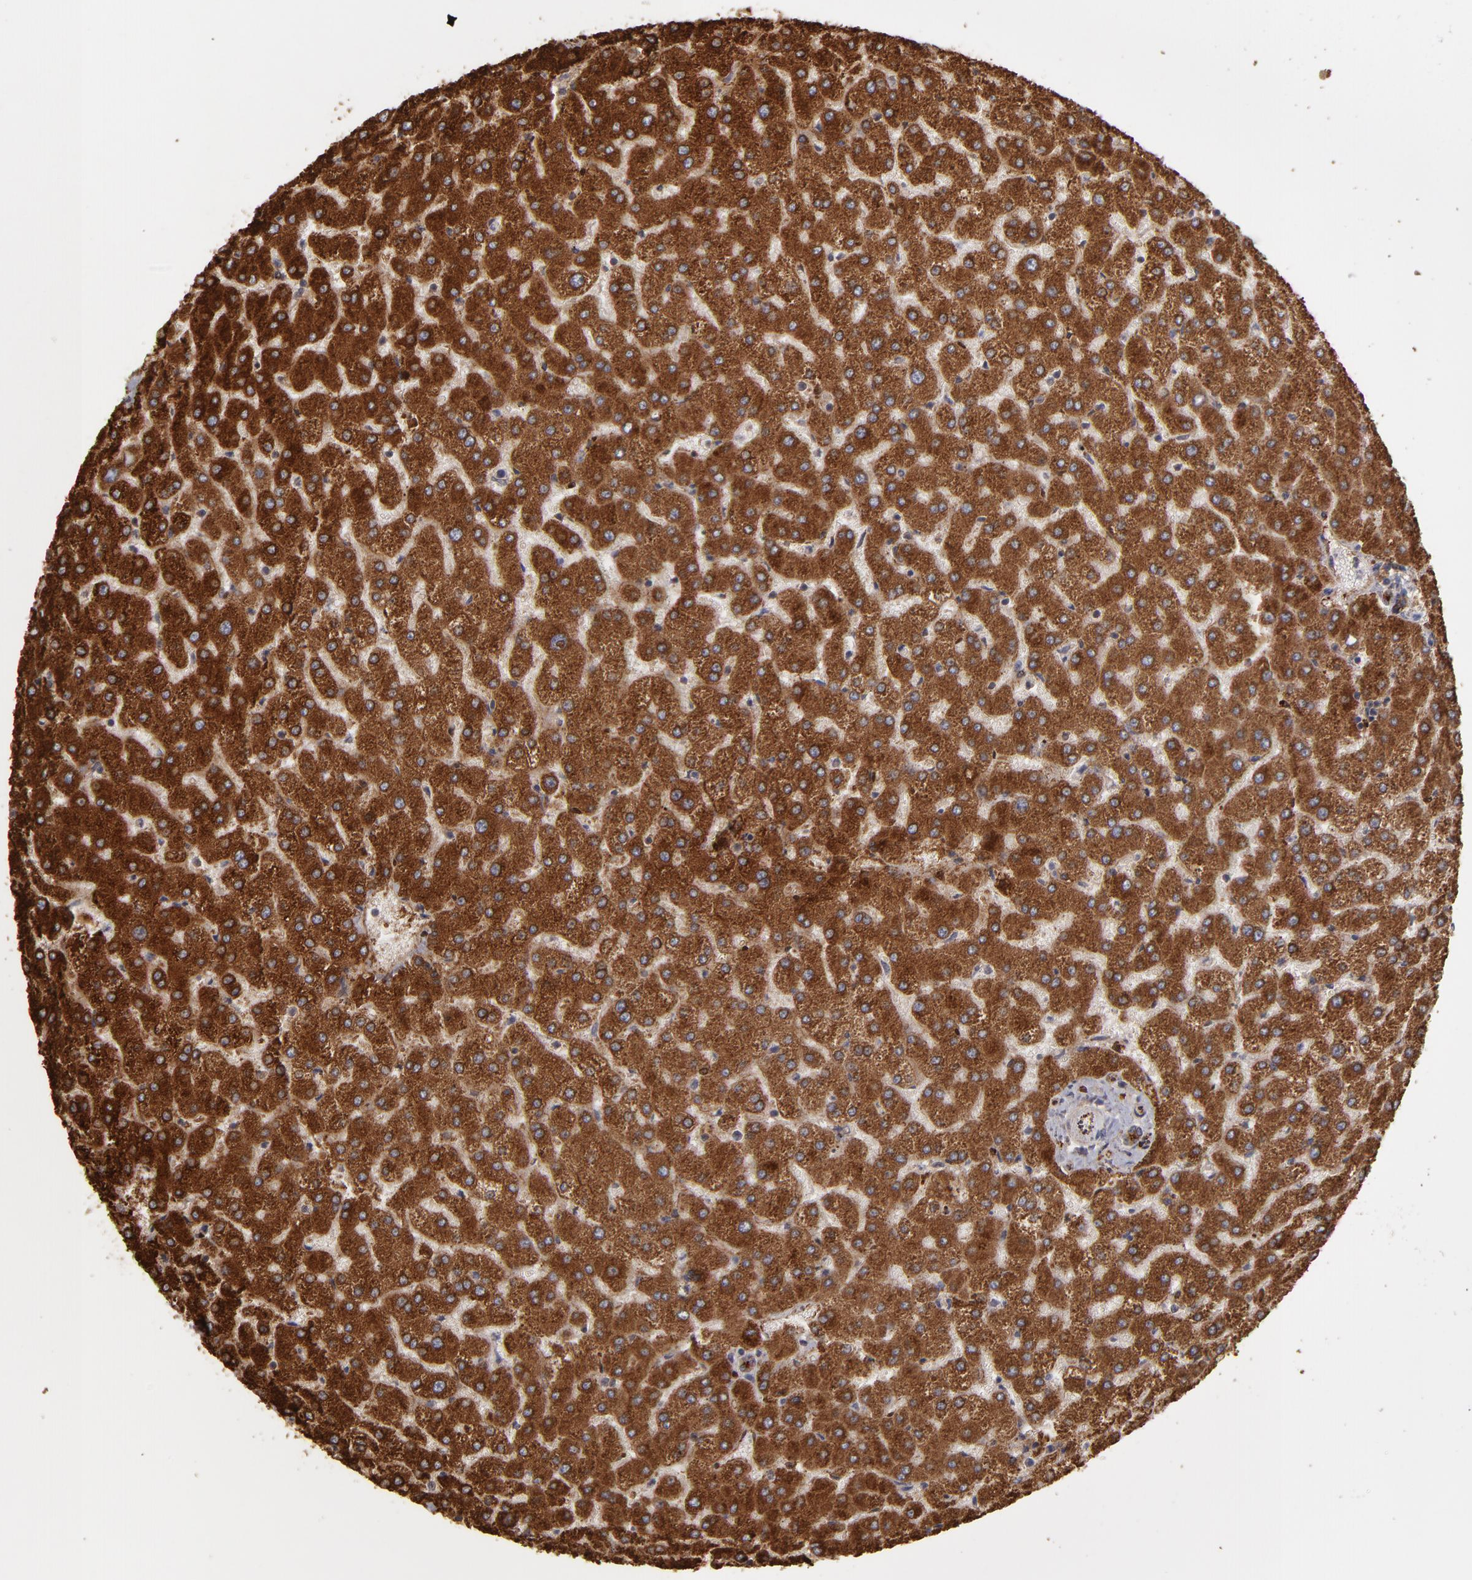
{"staining": {"intensity": "strong", "quantity": ">75%", "location": "cytoplasmic/membranous"}, "tissue": "liver", "cell_type": "Cholangiocytes", "image_type": "normal", "snomed": [{"axis": "morphology", "description": "Normal tissue, NOS"}, {"axis": "topography", "description": "Liver"}], "caption": "The micrograph demonstrates immunohistochemical staining of benign liver. There is strong cytoplasmic/membranous expression is present in about >75% of cholangiocytes. (IHC, brightfield microscopy, high magnification).", "gene": "TJP1", "patient": {"sex": "female", "age": 32}}